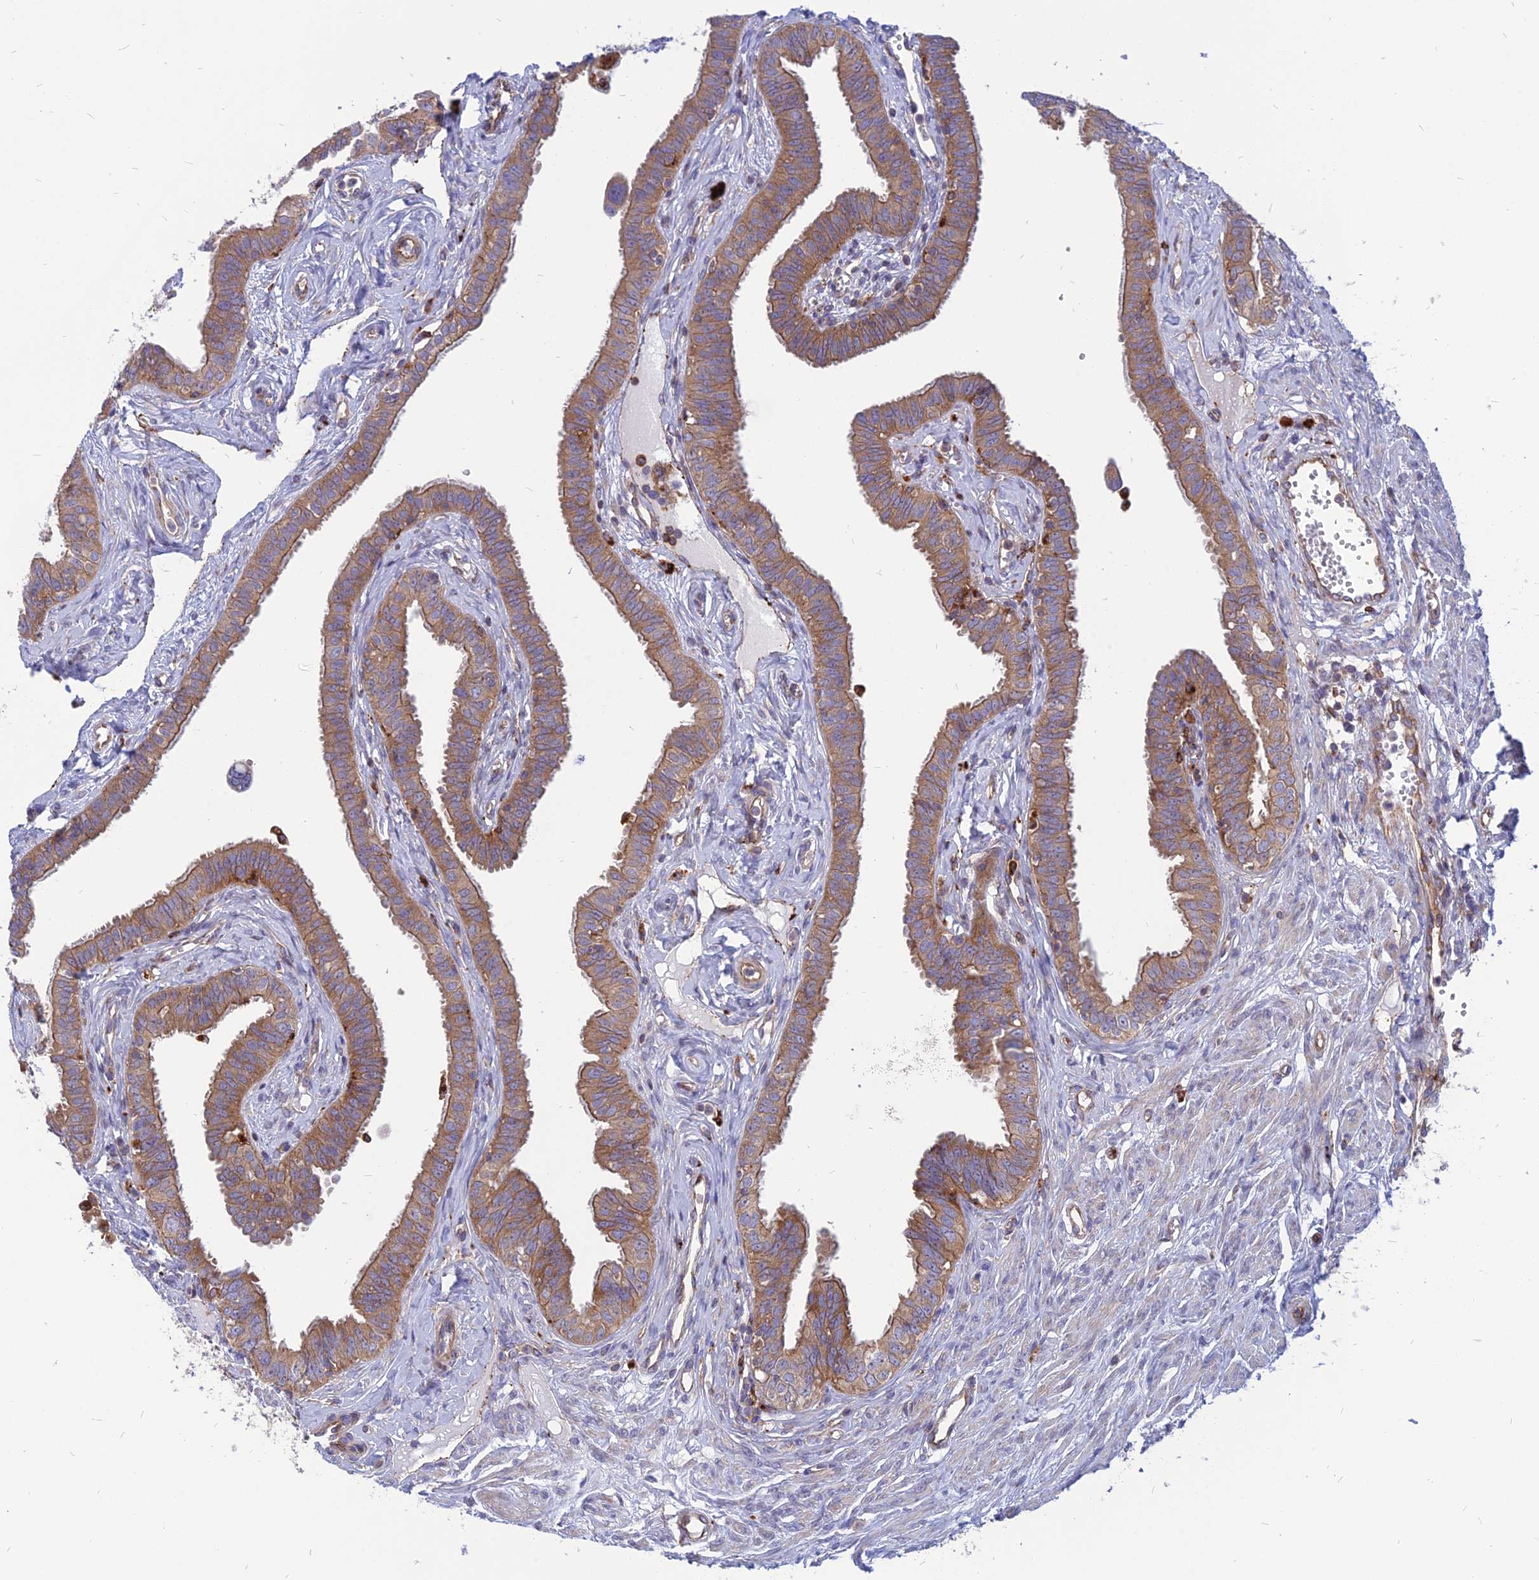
{"staining": {"intensity": "moderate", "quantity": ">75%", "location": "cytoplasmic/membranous"}, "tissue": "fallopian tube", "cell_type": "Glandular cells", "image_type": "normal", "snomed": [{"axis": "morphology", "description": "Normal tissue, NOS"}, {"axis": "morphology", "description": "Carcinoma, NOS"}, {"axis": "topography", "description": "Fallopian tube"}, {"axis": "topography", "description": "Ovary"}], "caption": "Human fallopian tube stained for a protein (brown) exhibits moderate cytoplasmic/membranous positive staining in approximately >75% of glandular cells.", "gene": "PHKA2", "patient": {"sex": "female", "age": 59}}